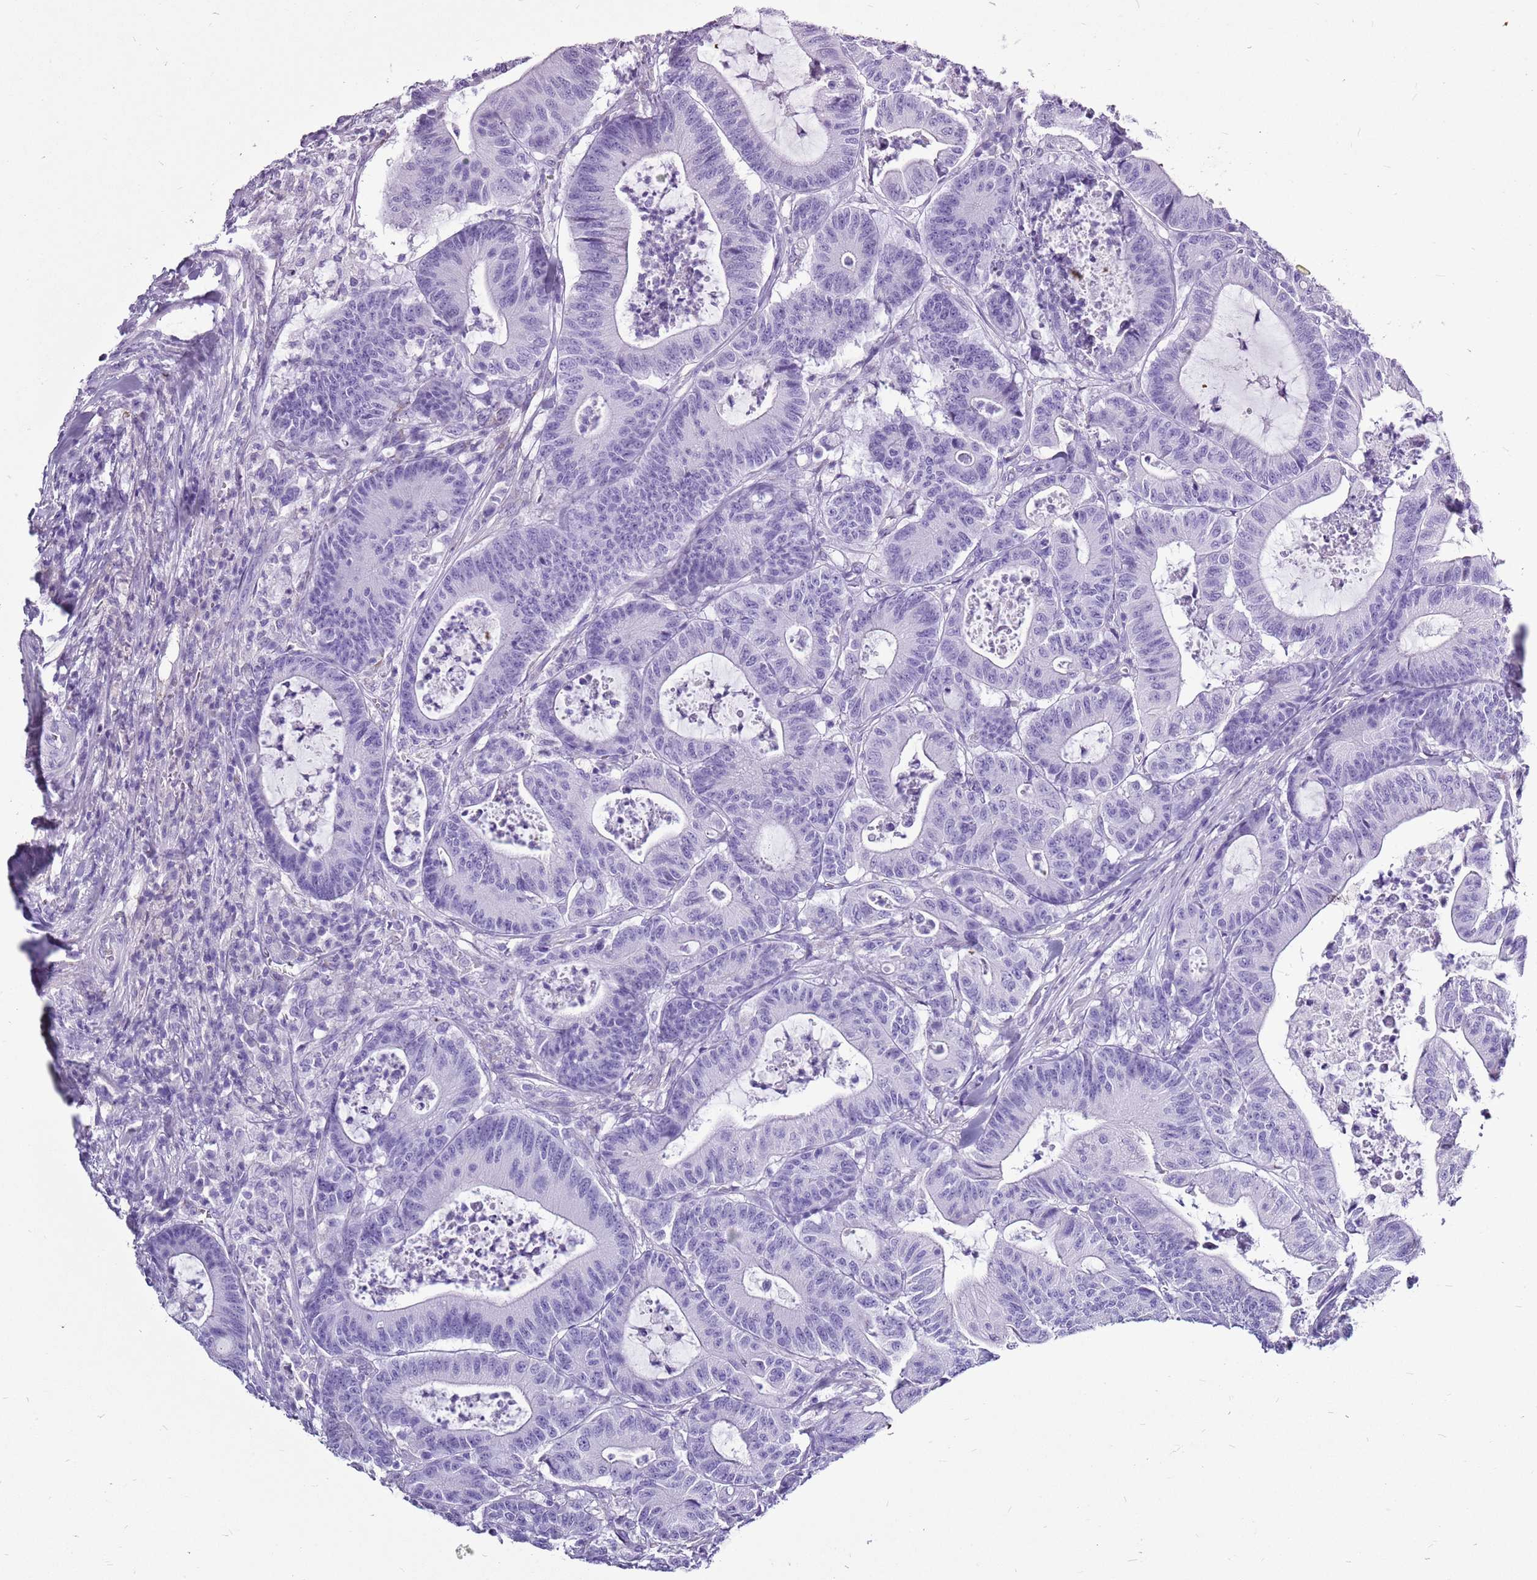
{"staining": {"intensity": "negative", "quantity": "none", "location": "none"}, "tissue": "colorectal cancer", "cell_type": "Tumor cells", "image_type": "cancer", "snomed": [{"axis": "morphology", "description": "Adenocarcinoma, NOS"}, {"axis": "topography", "description": "Colon"}], "caption": "Immunohistochemistry (IHC) image of adenocarcinoma (colorectal) stained for a protein (brown), which reveals no staining in tumor cells.", "gene": "ACSS3", "patient": {"sex": "female", "age": 84}}